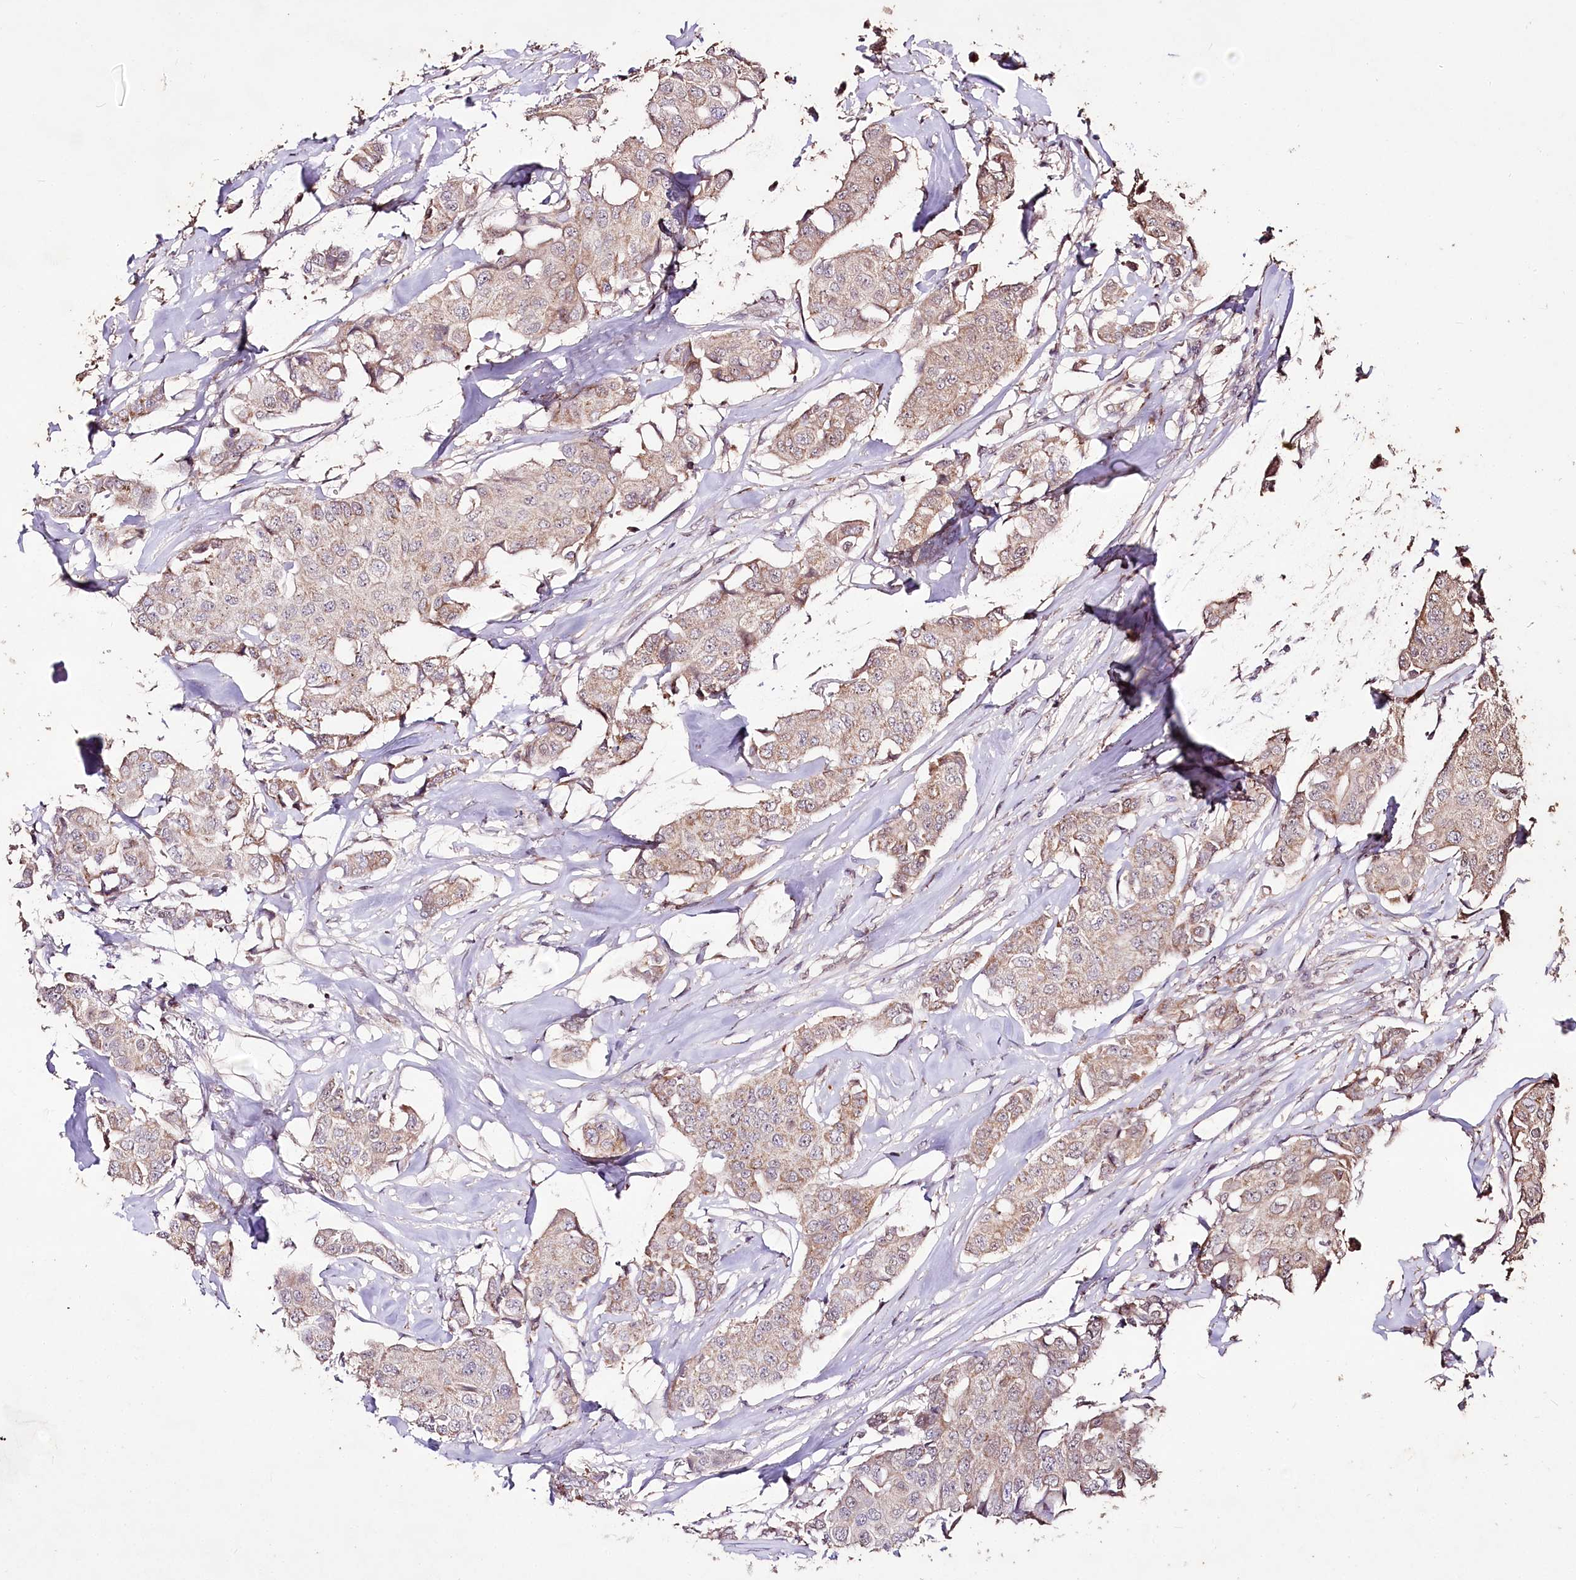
{"staining": {"intensity": "weak", "quantity": "25%-75%", "location": "cytoplasmic/membranous"}, "tissue": "breast cancer", "cell_type": "Tumor cells", "image_type": "cancer", "snomed": [{"axis": "morphology", "description": "Duct carcinoma"}, {"axis": "topography", "description": "Breast"}], "caption": "Tumor cells demonstrate weak cytoplasmic/membranous expression in approximately 25%-75% of cells in breast invasive ductal carcinoma. Ihc stains the protein in brown and the nuclei are stained blue.", "gene": "CARD19", "patient": {"sex": "female", "age": 80}}